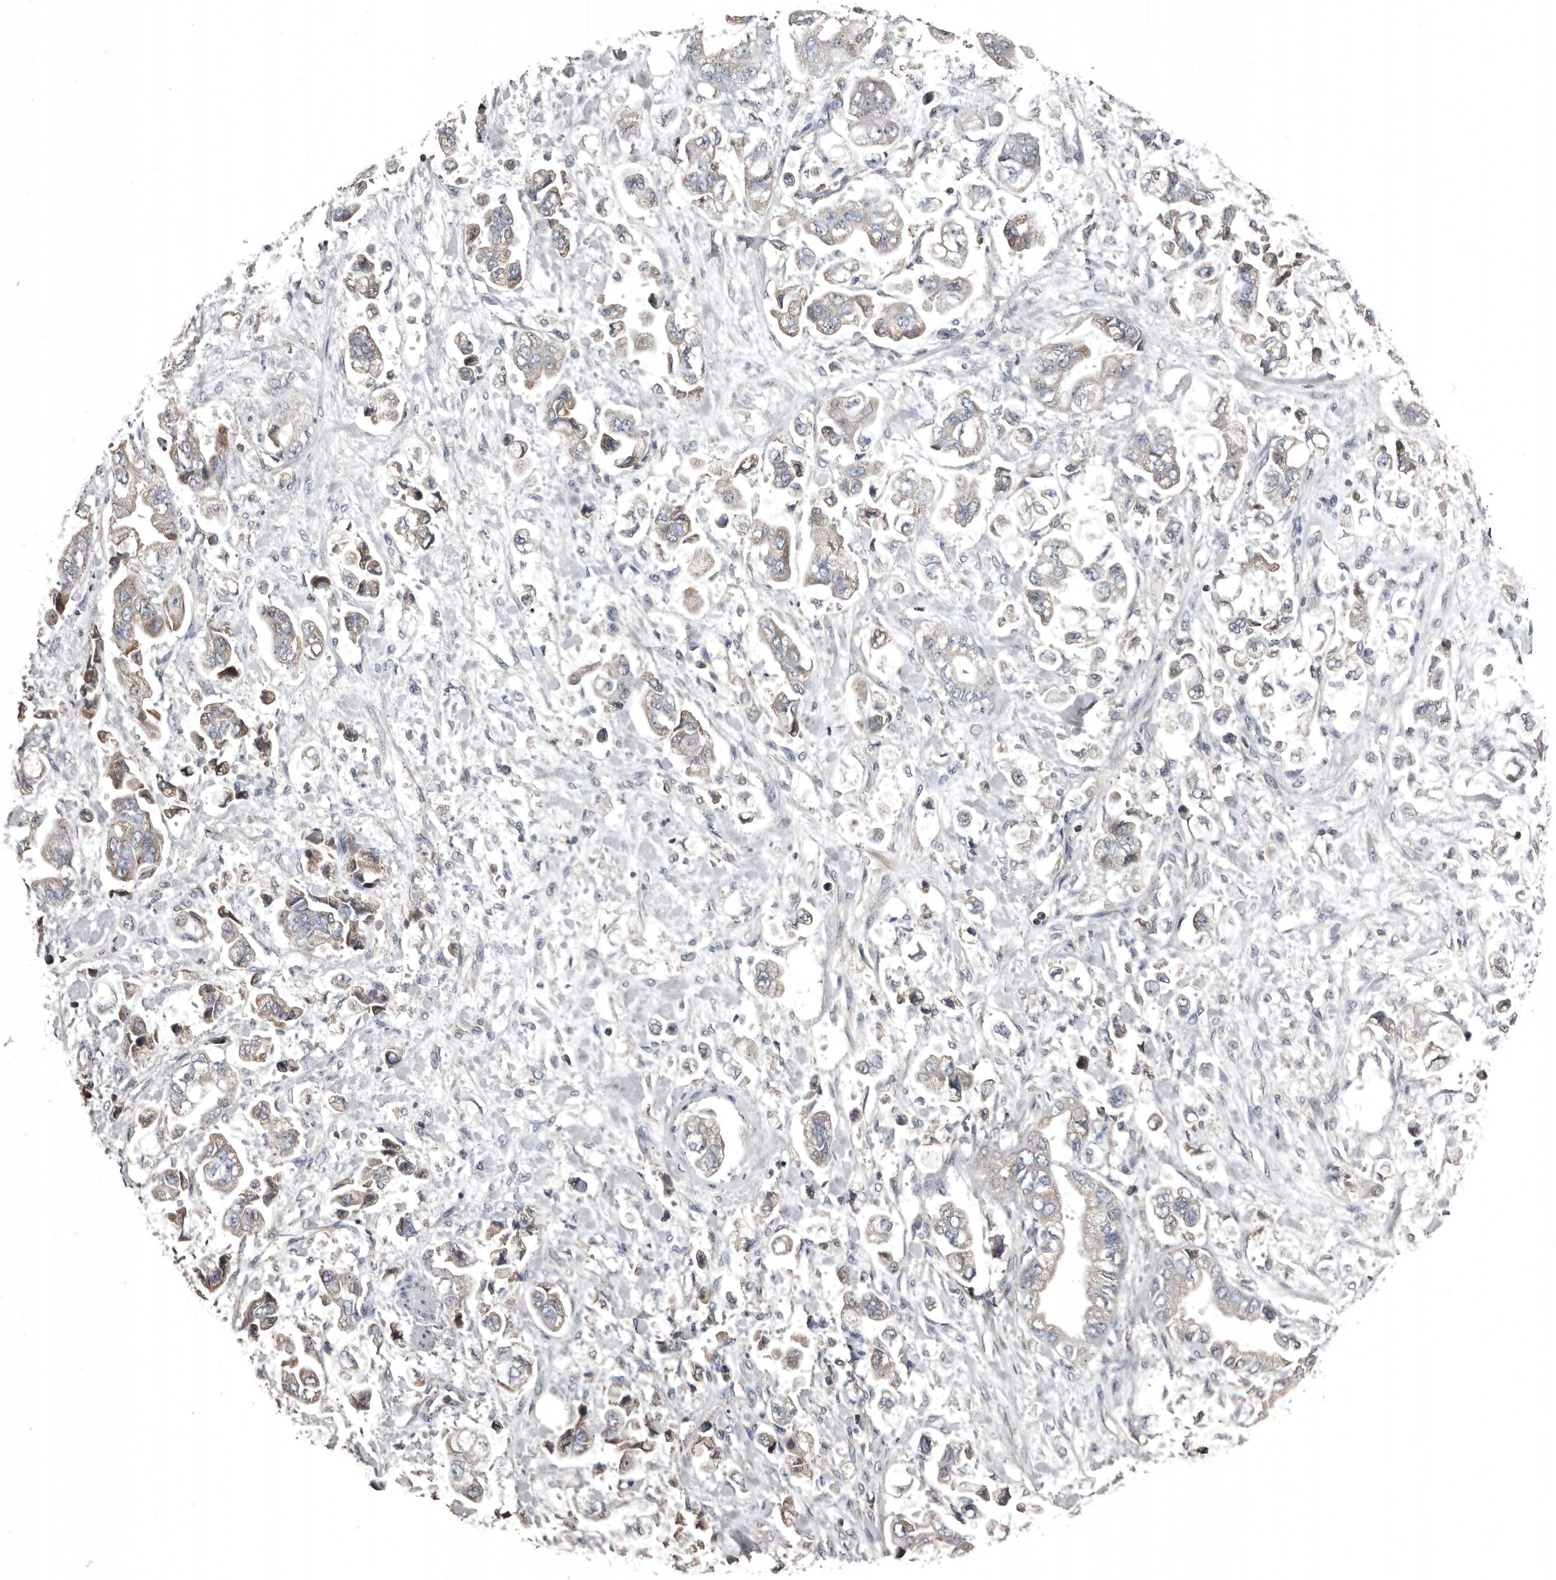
{"staining": {"intensity": "weak", "quantity": ">75%", "location": "cytoplasmic/membranous"}, "tissue": "stomach cancer", "cell_type": "Tumor cells", "image_type": "cancer", "snomed": [{"axis": "morphology", "description": "Normal tissue, NOS"}, {"axis": "morphology", "description": "Adenocarcinoma, NOS"}, {"axis": "topography", "description": "Stomach"}], "caption": "Stomach cancer (adenocarcinoma) stained with DAB immunohistochemistry (IHC) demonstrates low levels of weak cytoplasmic/membranous expression in approximately >75% of tumor cells.", "gene": "GREB1", "patient": {"sex": "male", "age": 62}}